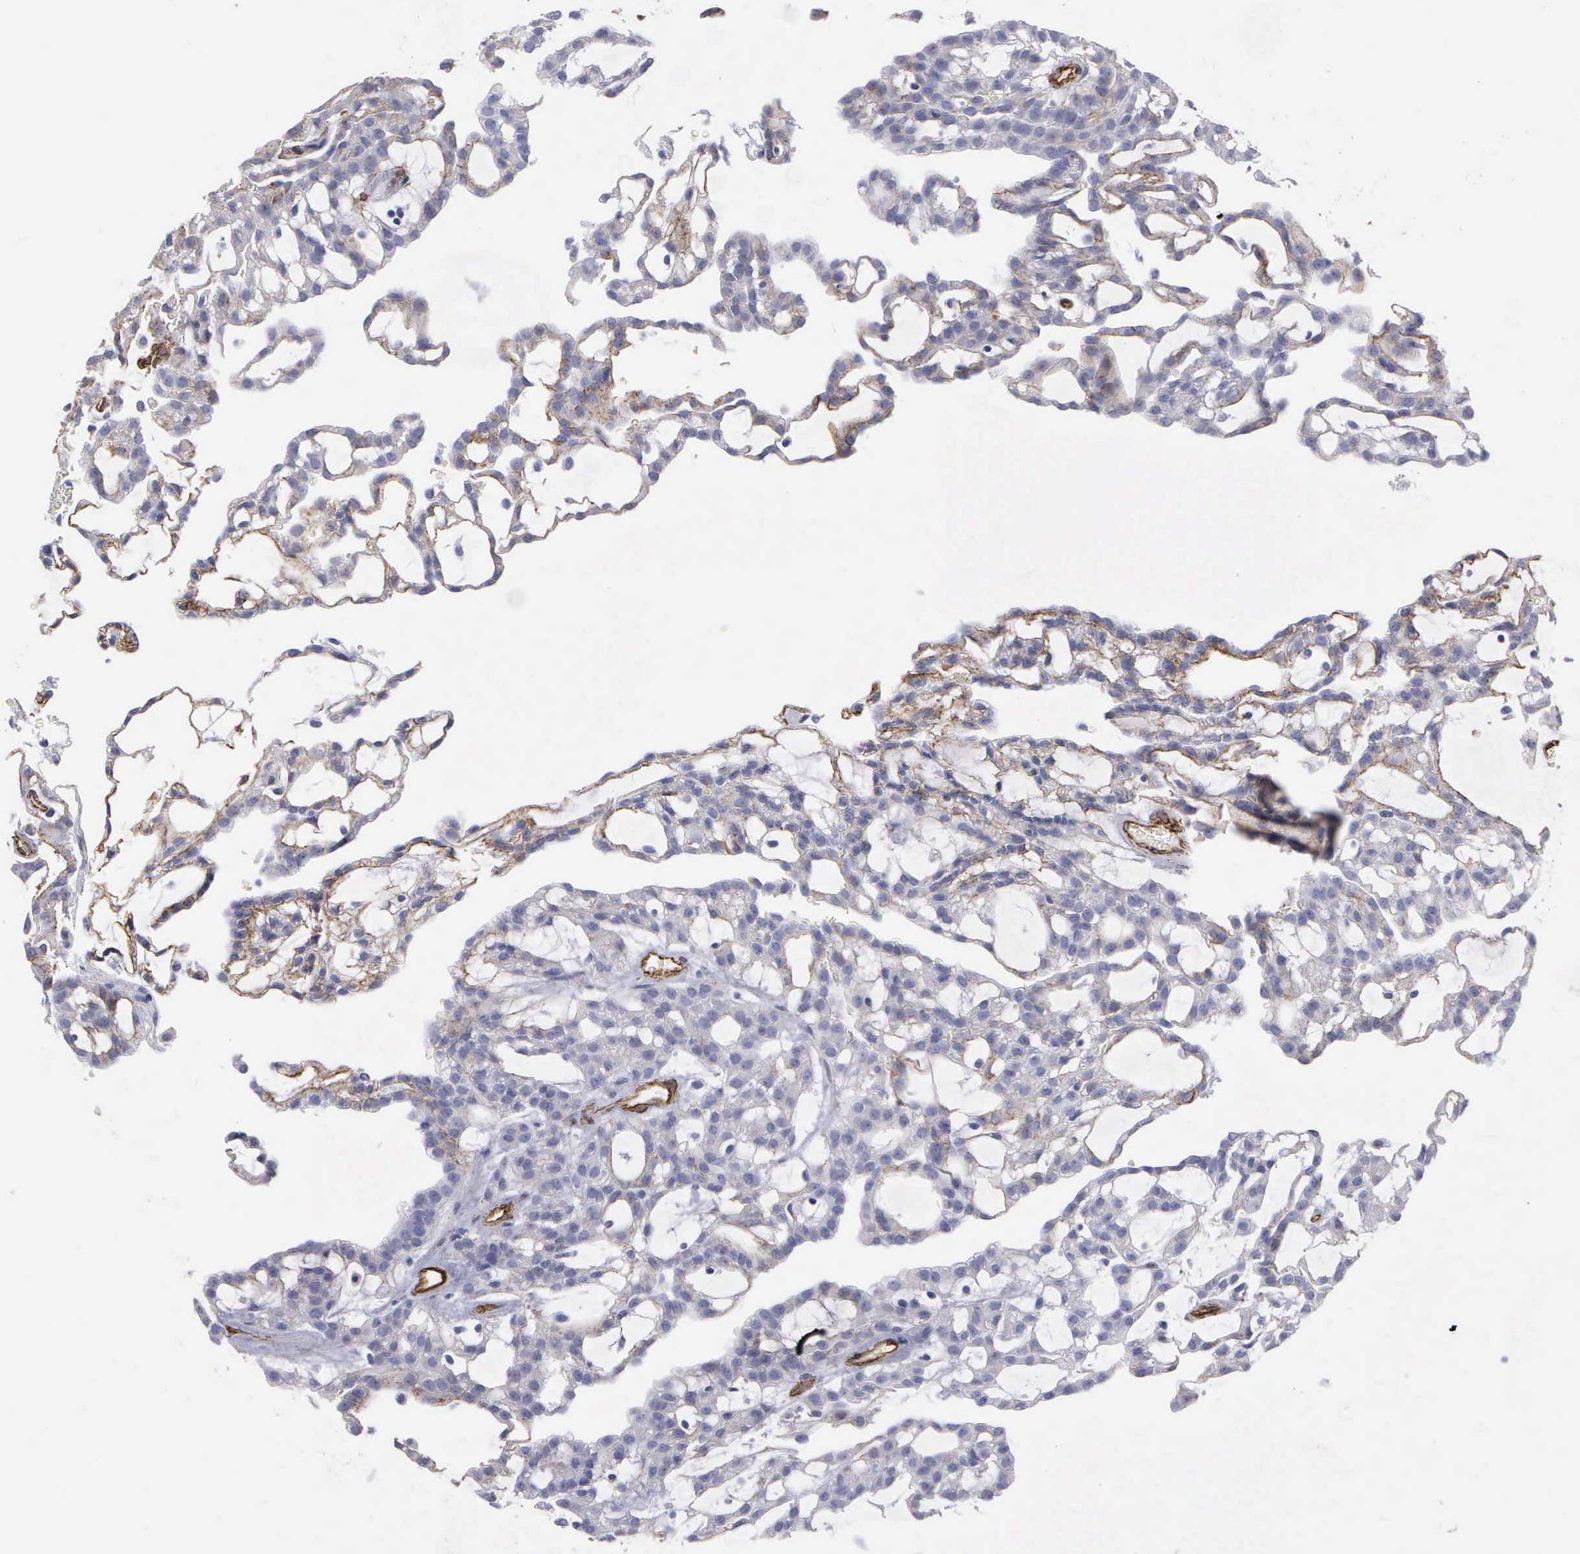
{"staining": {"intensity": "negative", "quantity": "none", "location": "none"}, "tissue": "renal cancer", "cell_type": "Tumor cells", "image_type": "cancer", "snomed": [{"axis": "morphology", "description": "Adenocarcinoma, NOS"}, {"axis": "topography", "description": "Kidney"}], "caption": "An immunohistochemistry photomicrograph of renal cancer (adenocarcinoma) is shown. There is no staining in tumor cells of renal cancer (adenocarcinoma). Nuclei are stained in blue.", "gene": "MAGEB10", "patient": {"sex": "male", "age": 63}}